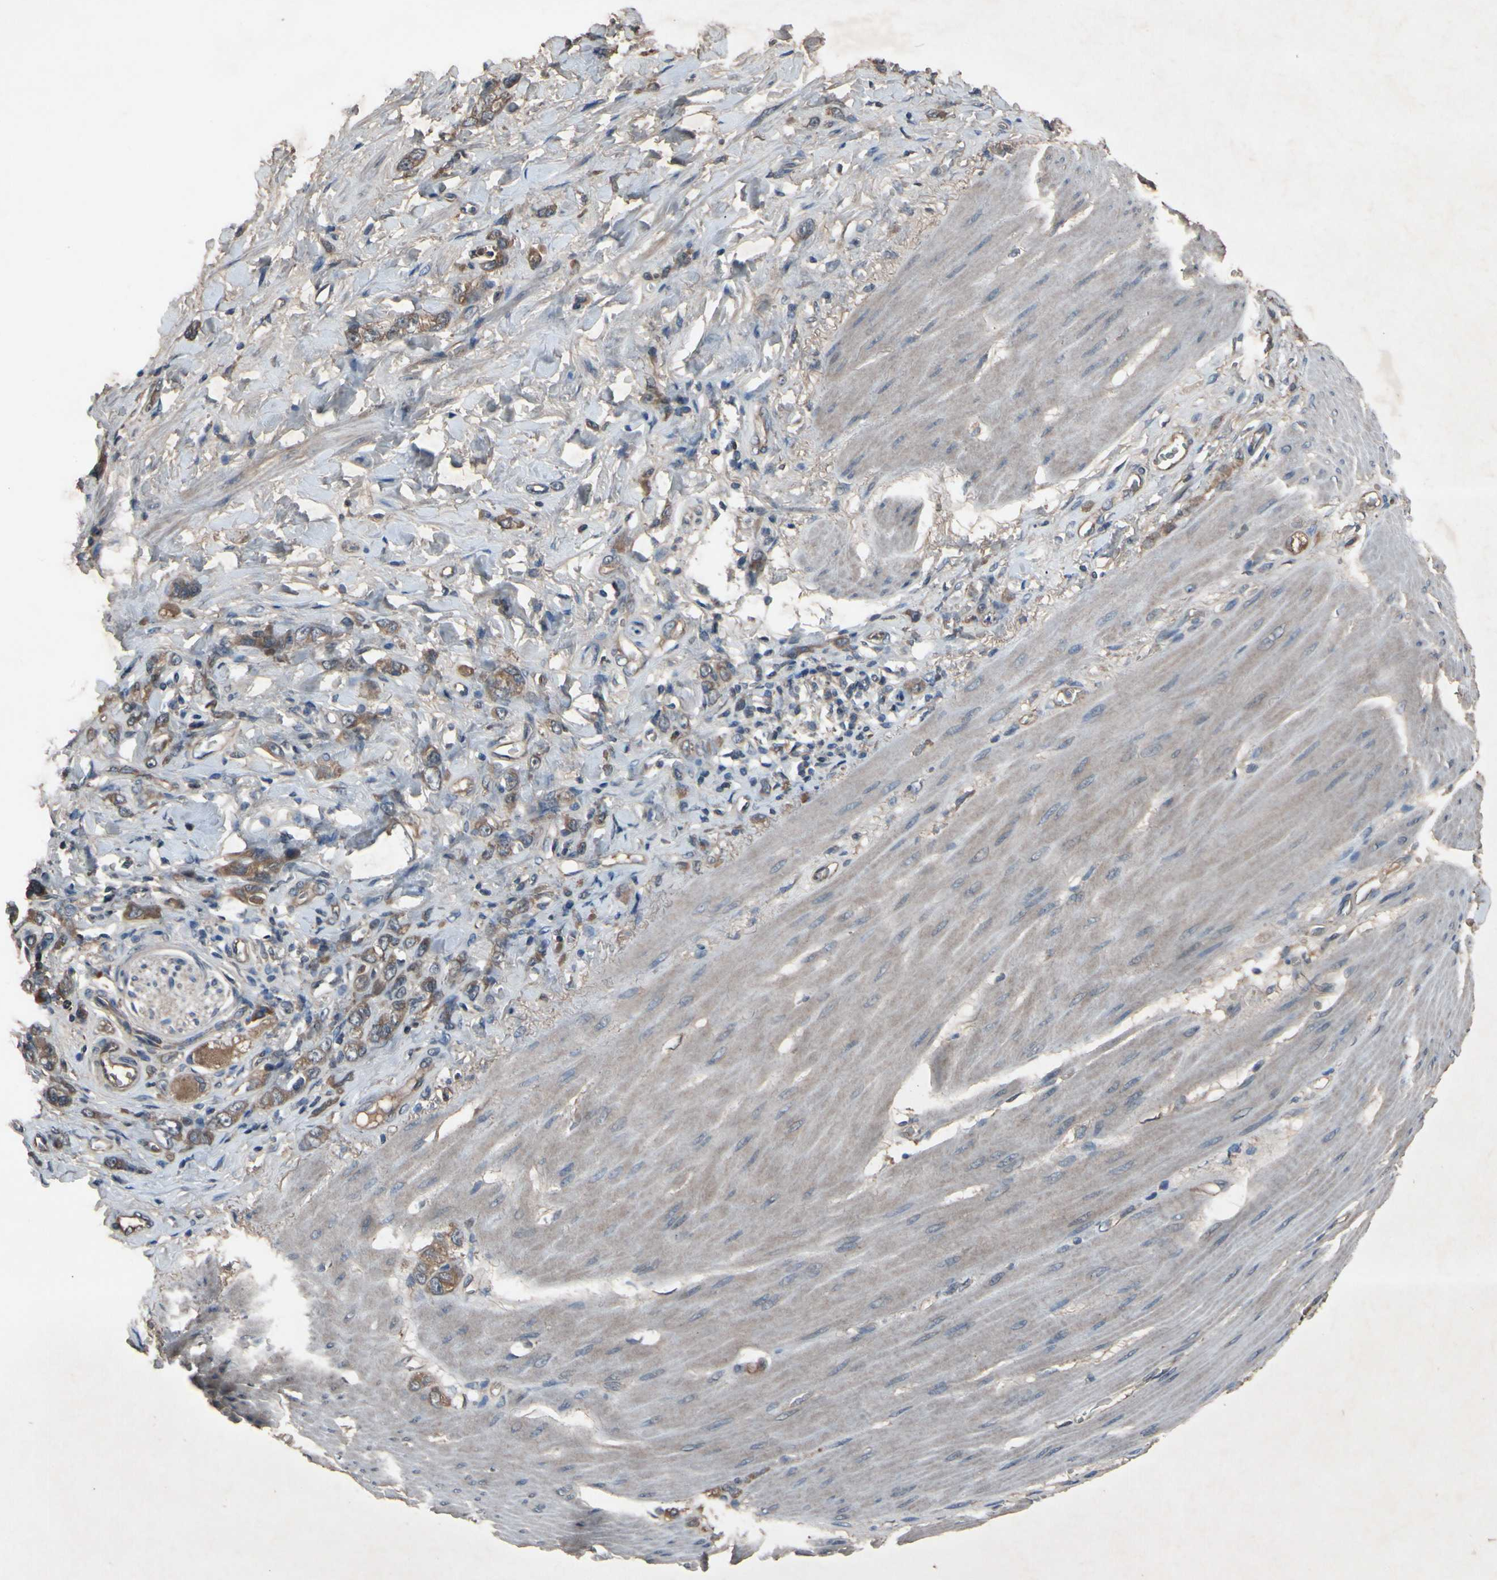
{"staining": {"intensity": "moderate", "quantity": ">75%", "location": "cytoplasmic/membranous"}, "tissue": "stomach cancer", "cell_type": "Tumor cells", "image_type": "cancer", "snomed": [{"axis": "morphology", "description": "Adenocarcinoma, NOS"}, {"axis": "topography", "description": "Stomach"}], "caption": "Immunohistochemistry photomicrograph of stomach cancer stained for a protein (brown), which demonstrates medium levels of moderate cytoplasmic/membranous expression in approximately >75% of tumor cells.", "gene": "NSF", "patient": {"sex": "male", "age": 82}}